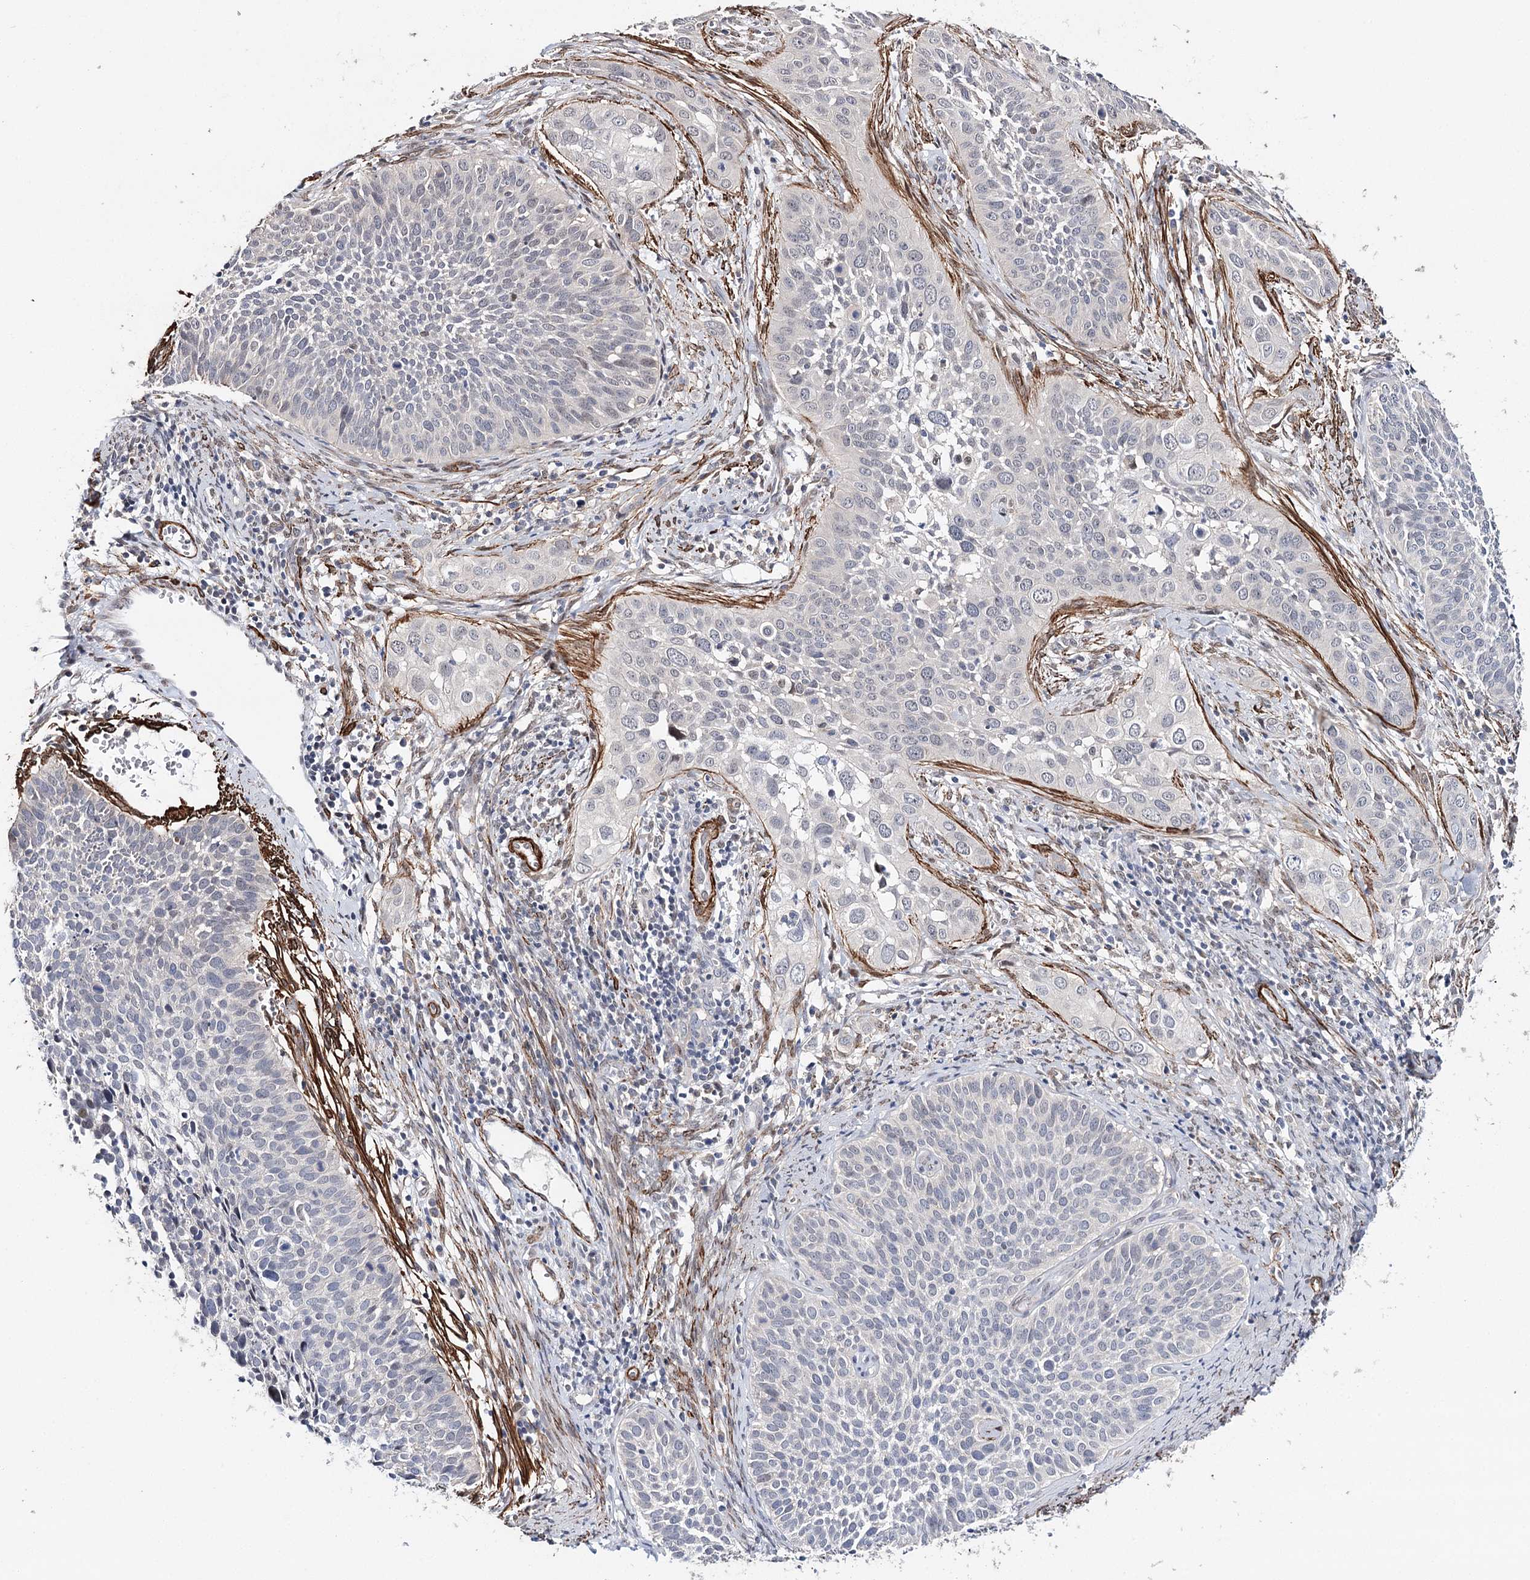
{"staining": {"intensity": "negative", "quantity": "none", "location": "none"}, "tissue": "cervical cancer", "cell_type": "Tumor cells", "image_type": "cancer", "snomed": [{"axis": "morphology", "description": "Squamous cell carcinoma, NOS"}, {"axis": "topography", "description": "Cervix"}], "caption": "Protein analysis of cervical cancer (squamous cell carcinoma) shows no significant positivity in tumor cells. (Brightfield microscopy of DAB (3,3'-diaminobenzidine) IHC at high magnification).", "gene": "CFAP46", "patient": {"sex": "female", "age": 34}}